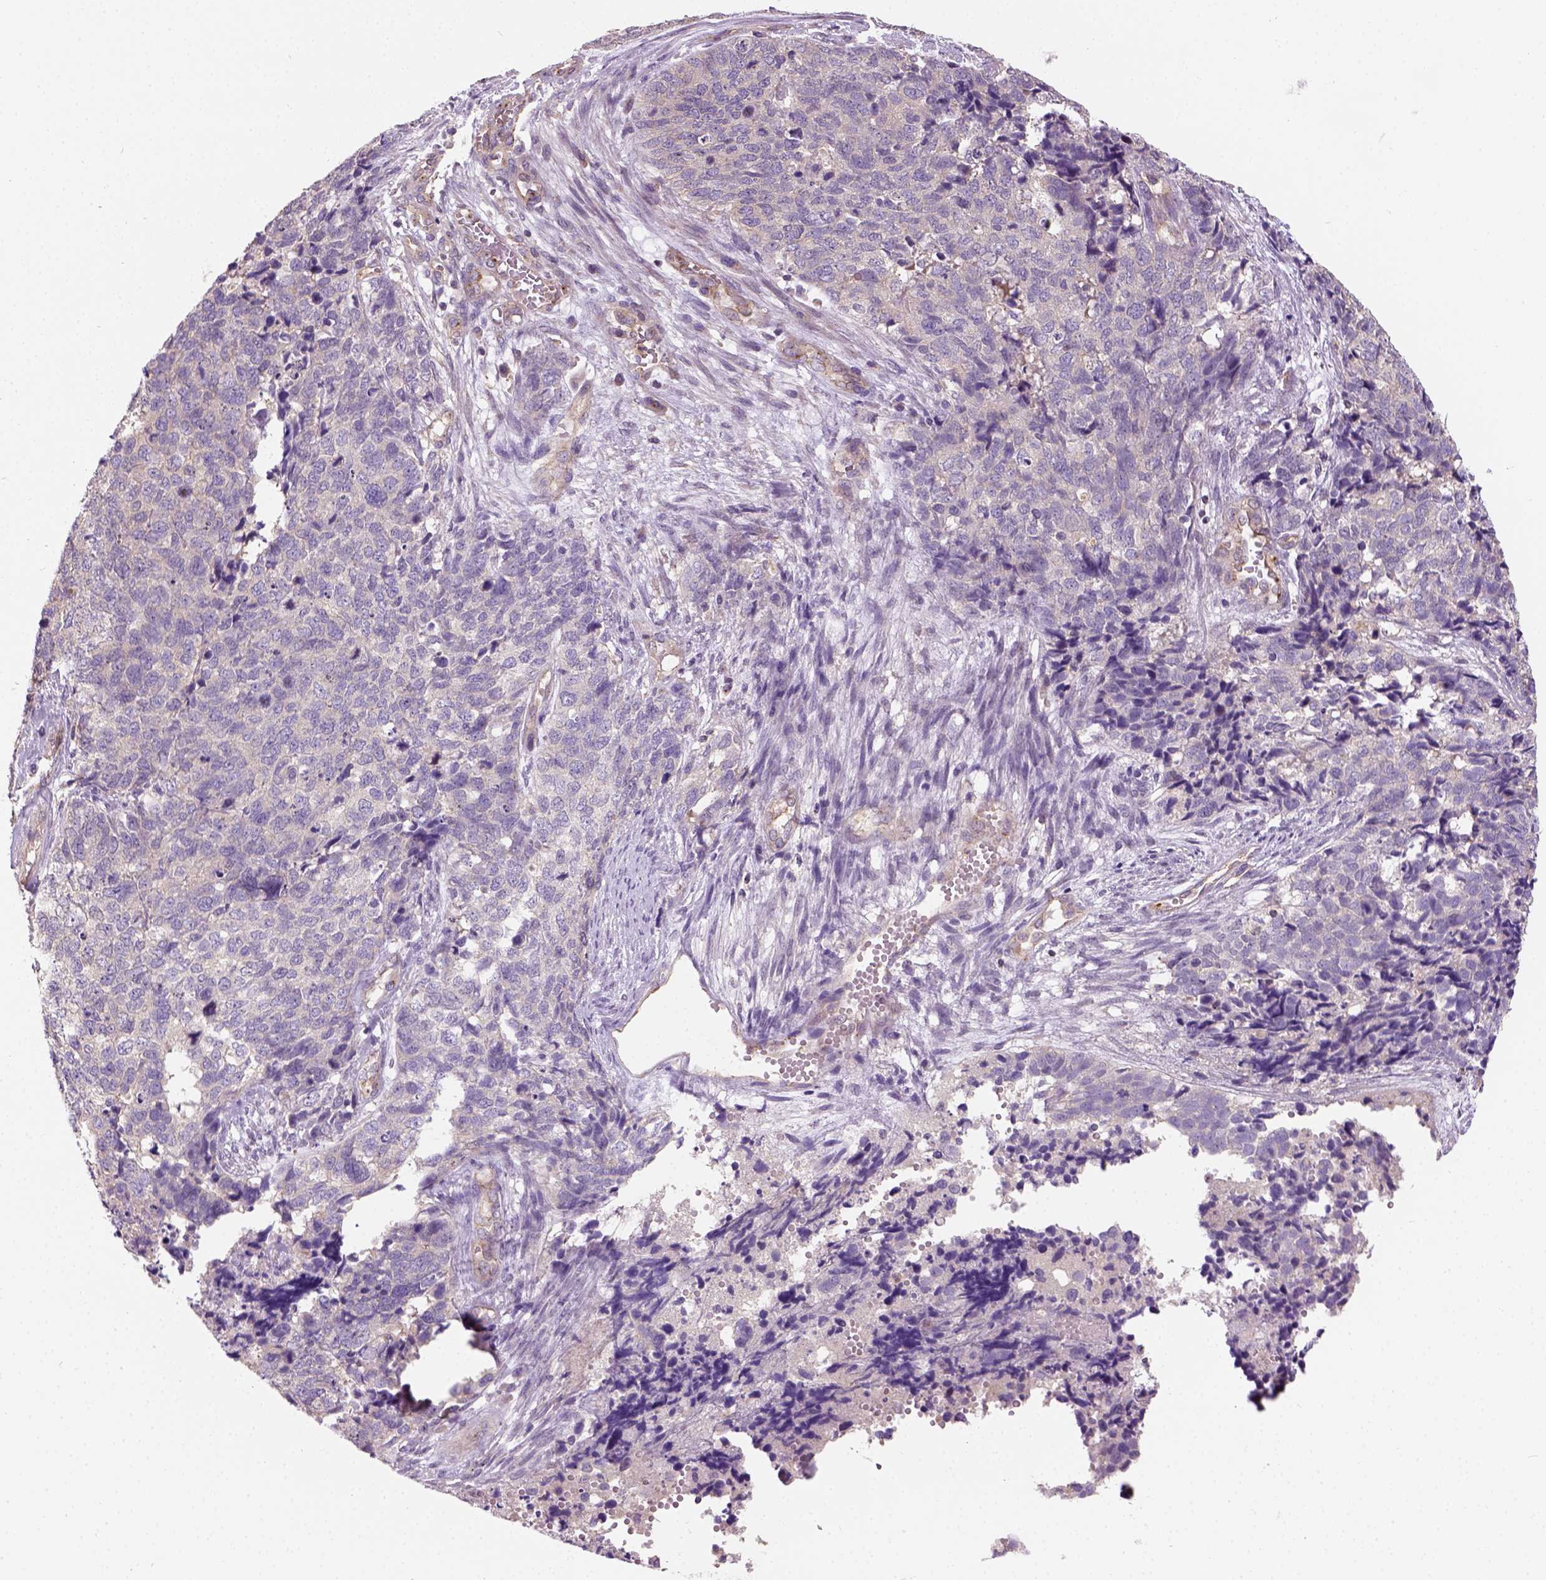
{"staining": {"intensity": "weak", "quantity": "25%-75%", "location": "cytoplasmic/membranous"}, "tissue": "cervical cancer", "cell_type": "Tumor cells", "image_type": "cancer", "snomed": [{"axis": "morphology", "description": "Squamous cell carcinoma, NOS"}, {"axis": "topography", "description": "Cervix"}], "caption": "Brown immunohistochemical staining in human cervical cancer reveals weak cytoplasmic/membranous staining in approximately 25%-75% of tumor cells.", "gene": "CRACR2A", "patient": {"sex": "female", "age": 63}}